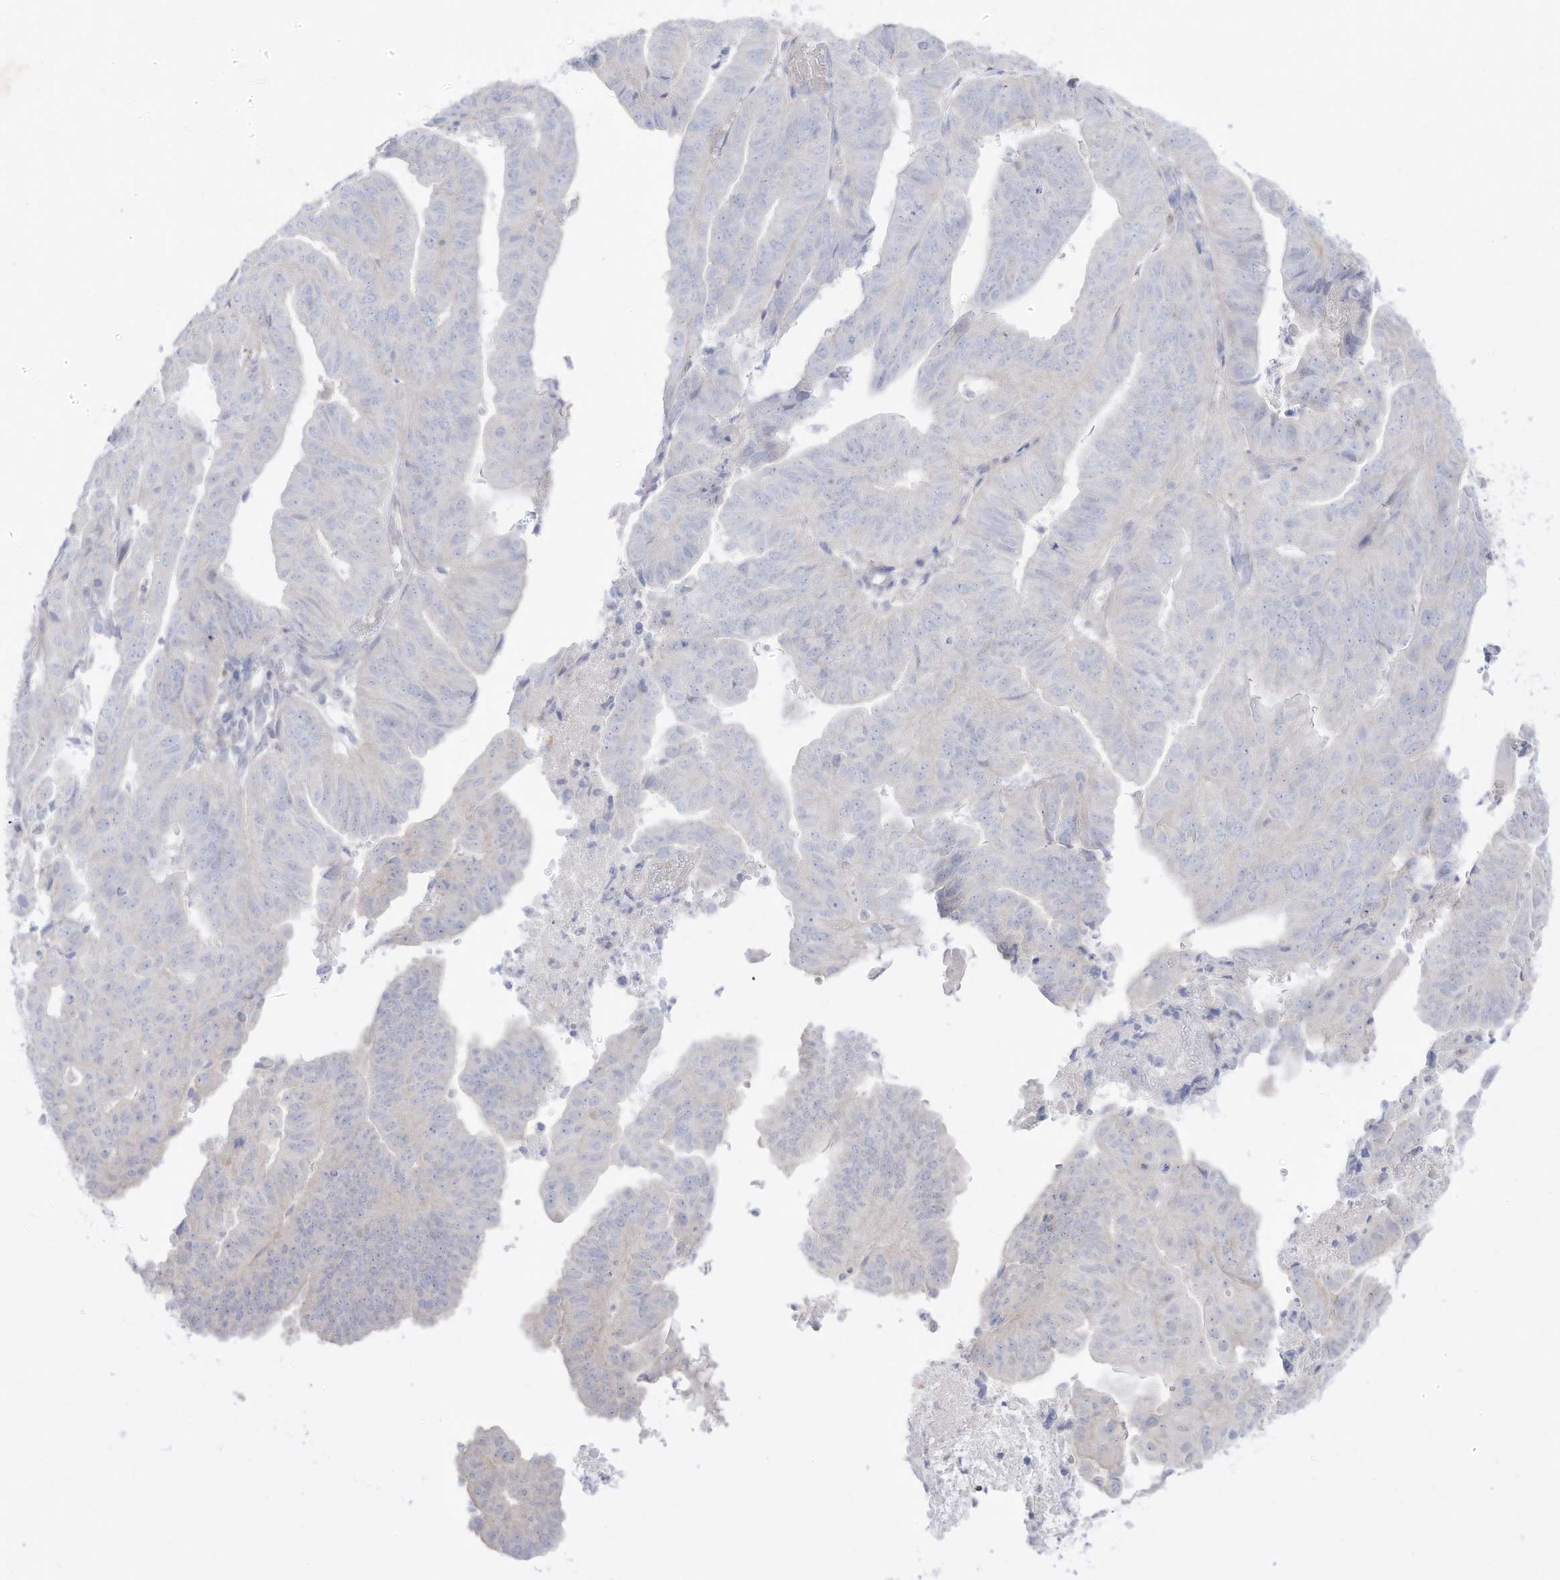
{"staining": {"intensity": "negative", "quantity": "none", "location": "none"}, "tissue": "endometrial cancer", "cell_type": "Tumor cells", "image_type": "cancer", "snomed": [{"axis": "morphology", "description": "Adenocarcinoma, NOS"}, {"axis": "topography", "description": "Uterus"}], "caption": "Image shows no protein expression in tumor cells of endometrial adenocarcinoma tissue.", "gene": "DMKN", "patient": {"sex": "female", "age": 77}}